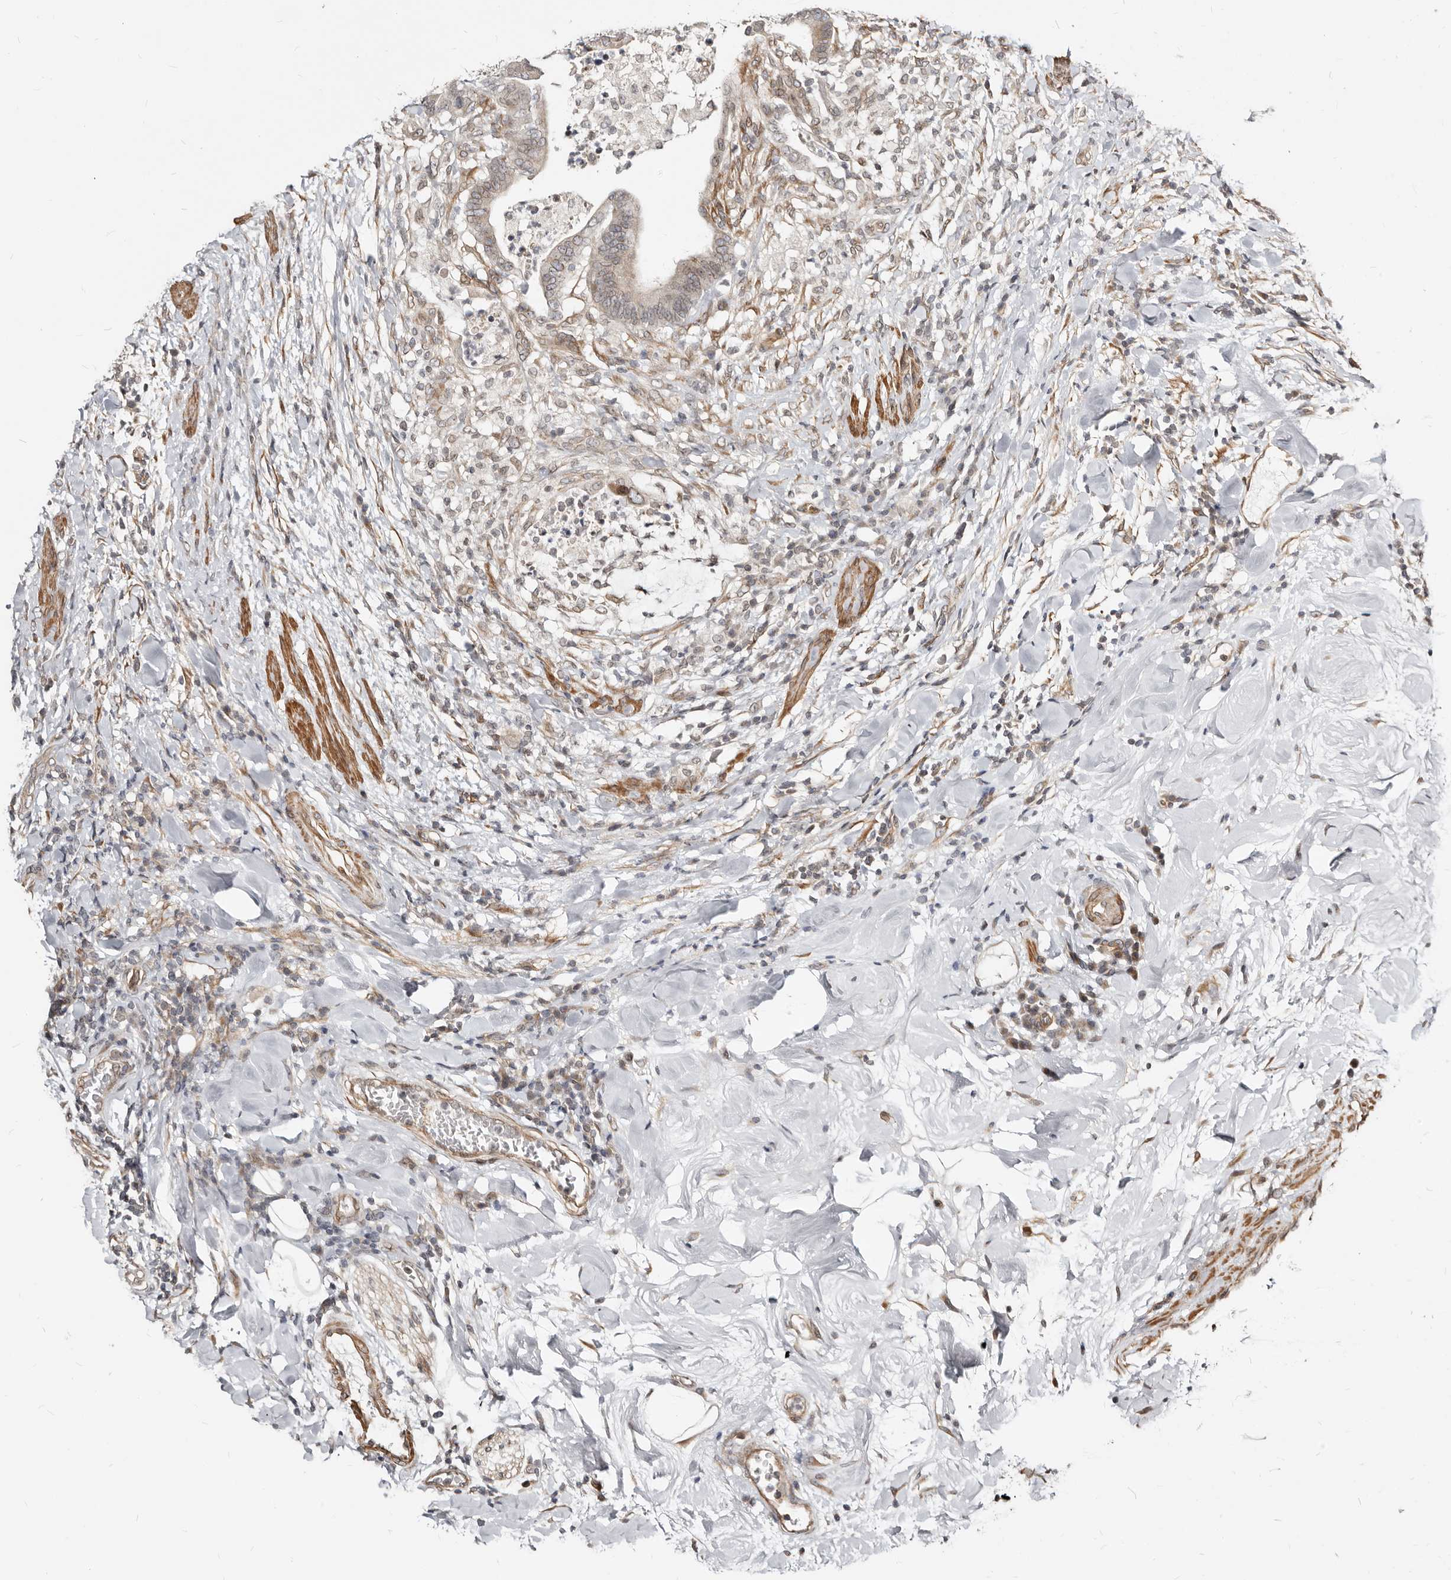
{"staining": {"intensity": "weak", "quantity": "<25%", "location": "cytoplasmic/membranous"}, "tissue": "colorectal cancer", "cell_type": "Tumor cells", "image_type": "cancer", "snomed": [{"axis": "morphology", "description": "Adenocarcinoma, NOS"}, {"axis": "topography", "description": "Colon"}], "caption": "Immunohistochemical staining of colorectal cancer demonstrates no significant staining in tumor cells. (DAB (3,3'-diaminobenzidine) IHC with hematoxylin counter stain).", "gene": "NUP153", "patient": {"sex": "female", "age": 66}}